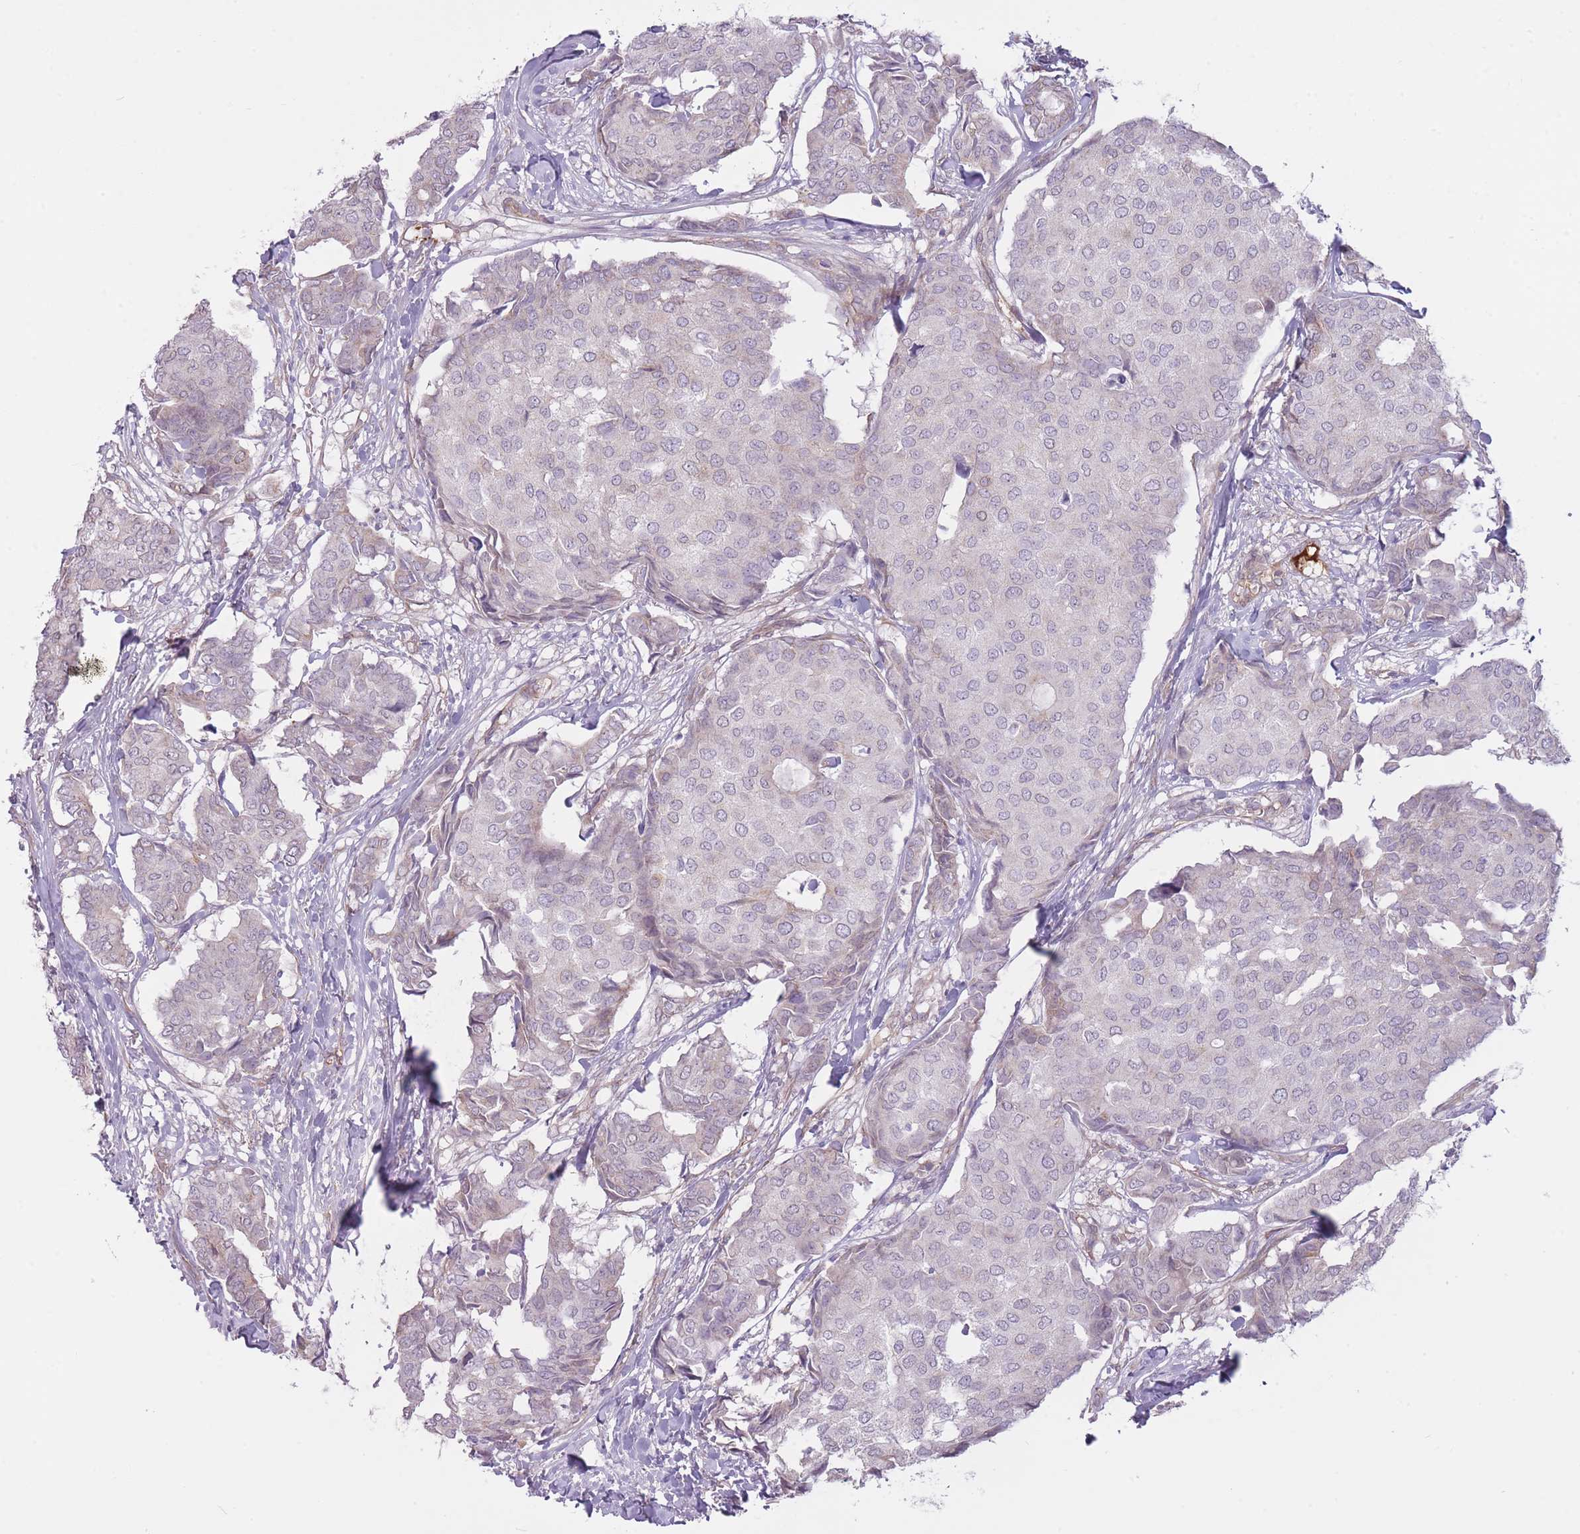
{"staining": {"intensity": "negative", "quantity": "none", "location": "none"}, "tissue": "breast cancer", "cell_type": "Tumor cells", "image_type": "cancer", "snomed": [{"axis": "morphology", "description": "Duct carcinoma"}, {"axis": "topography", "description": "Breast"}], "caption": "Breast infiltrating ductal carcinoma was stained to show a protein in brown. There is no significant staining in tumor cells. (DAB (3,3'-diaminobenzidine) IHC, high magnification).", "gene": "PGRMC2", "patient": {"sex": "female", "age": 75}}